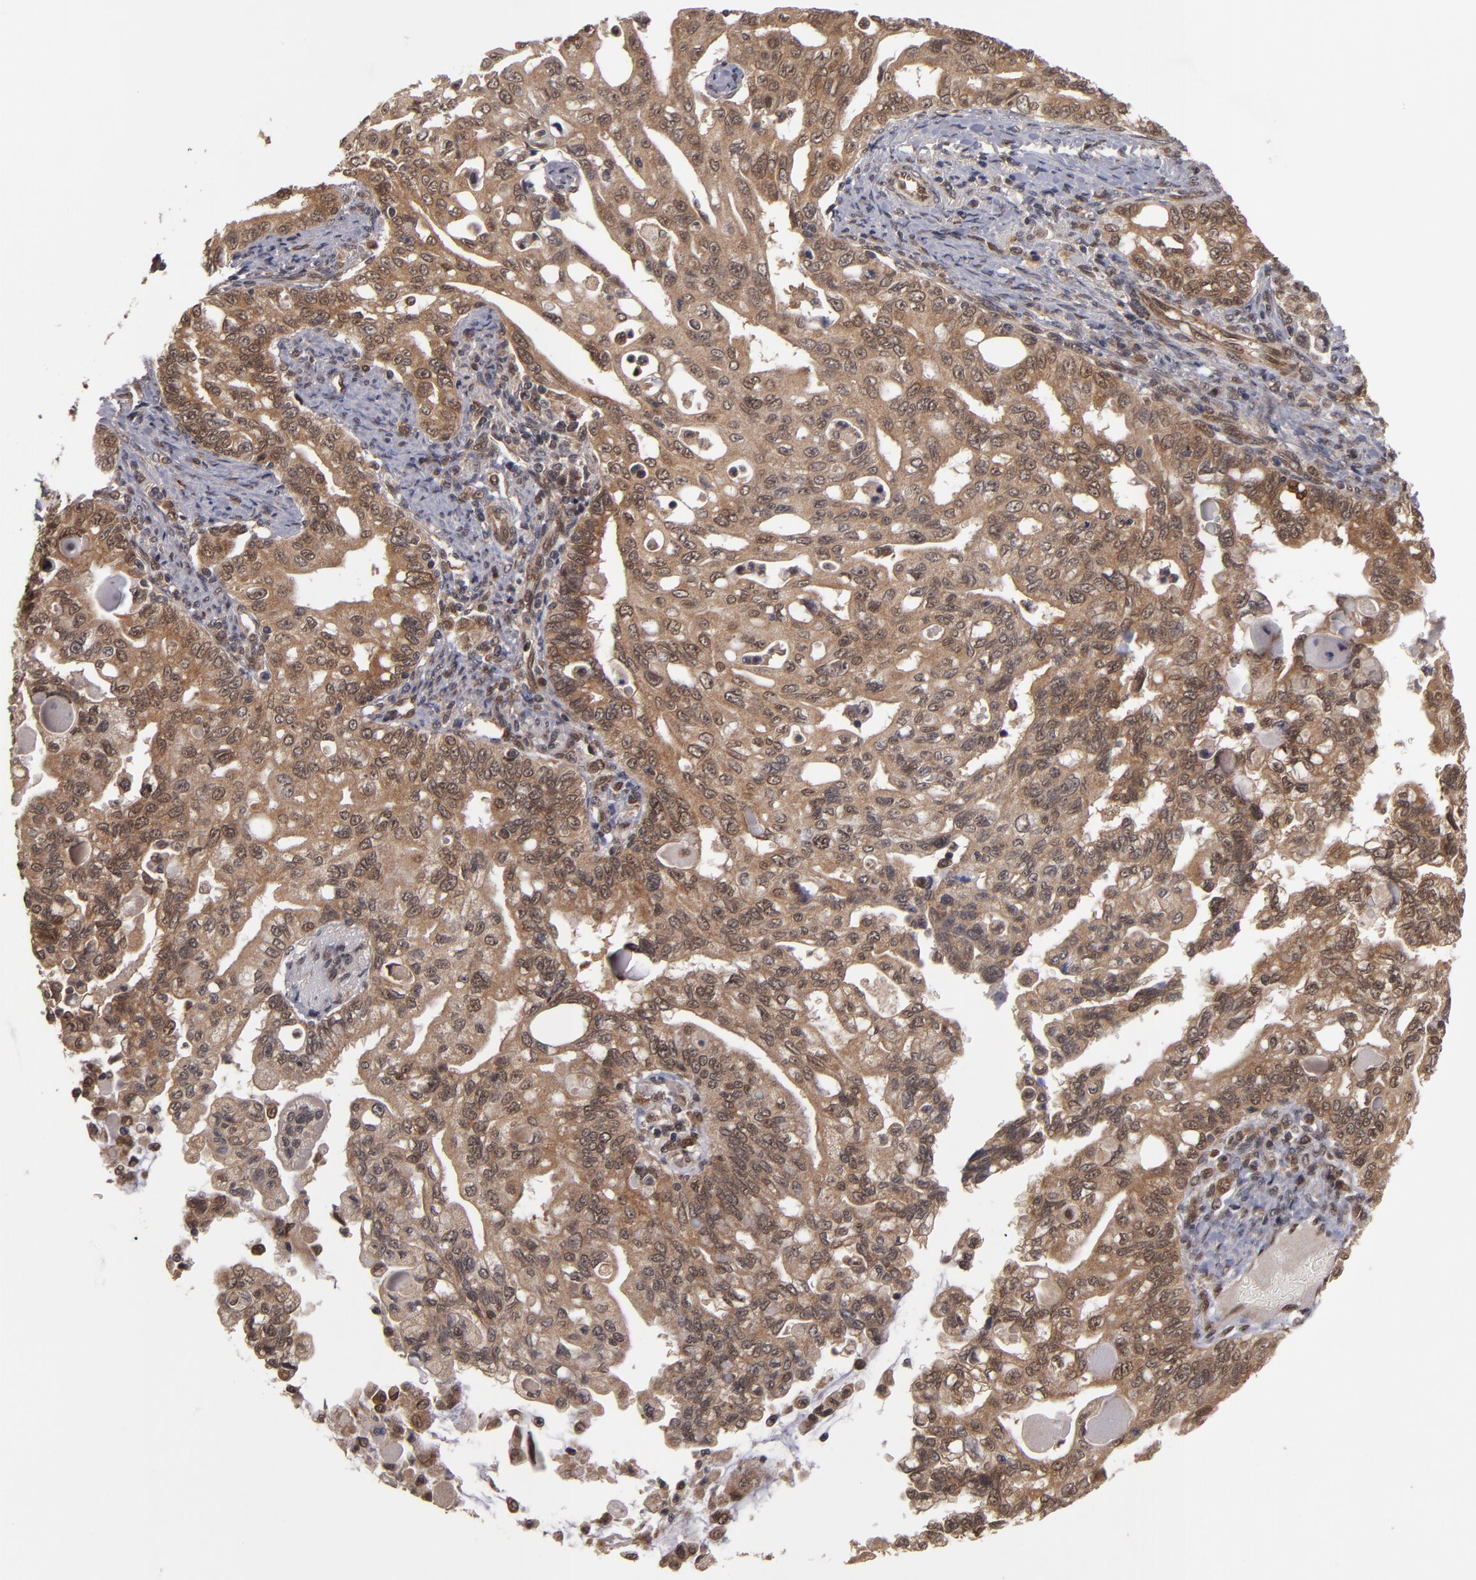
{"staining": {"intensity": "moderate", "quantity": ">75%", "location": "cytoplasmic/membranous"}, "tissue": "pancreatic cancer", "cell_type": "Tumor cells", "image_type": "cancer", "snomed": [{"axis": "morphology", "description": "Normal tissue, NOS"}, {"axis": "topography", "description": "Pancreas"}], "caption": "An immunohistochemistry image of tumor tissue is shown. Protein staining in brown labels moderate cytoplasmic/membranous positivity in pancreatic cancer within tumor cells. (IHC, brightfield microscopy, high magnification).", "gene": "CUL5", "patient": {"sex": "male", "age": 42}}